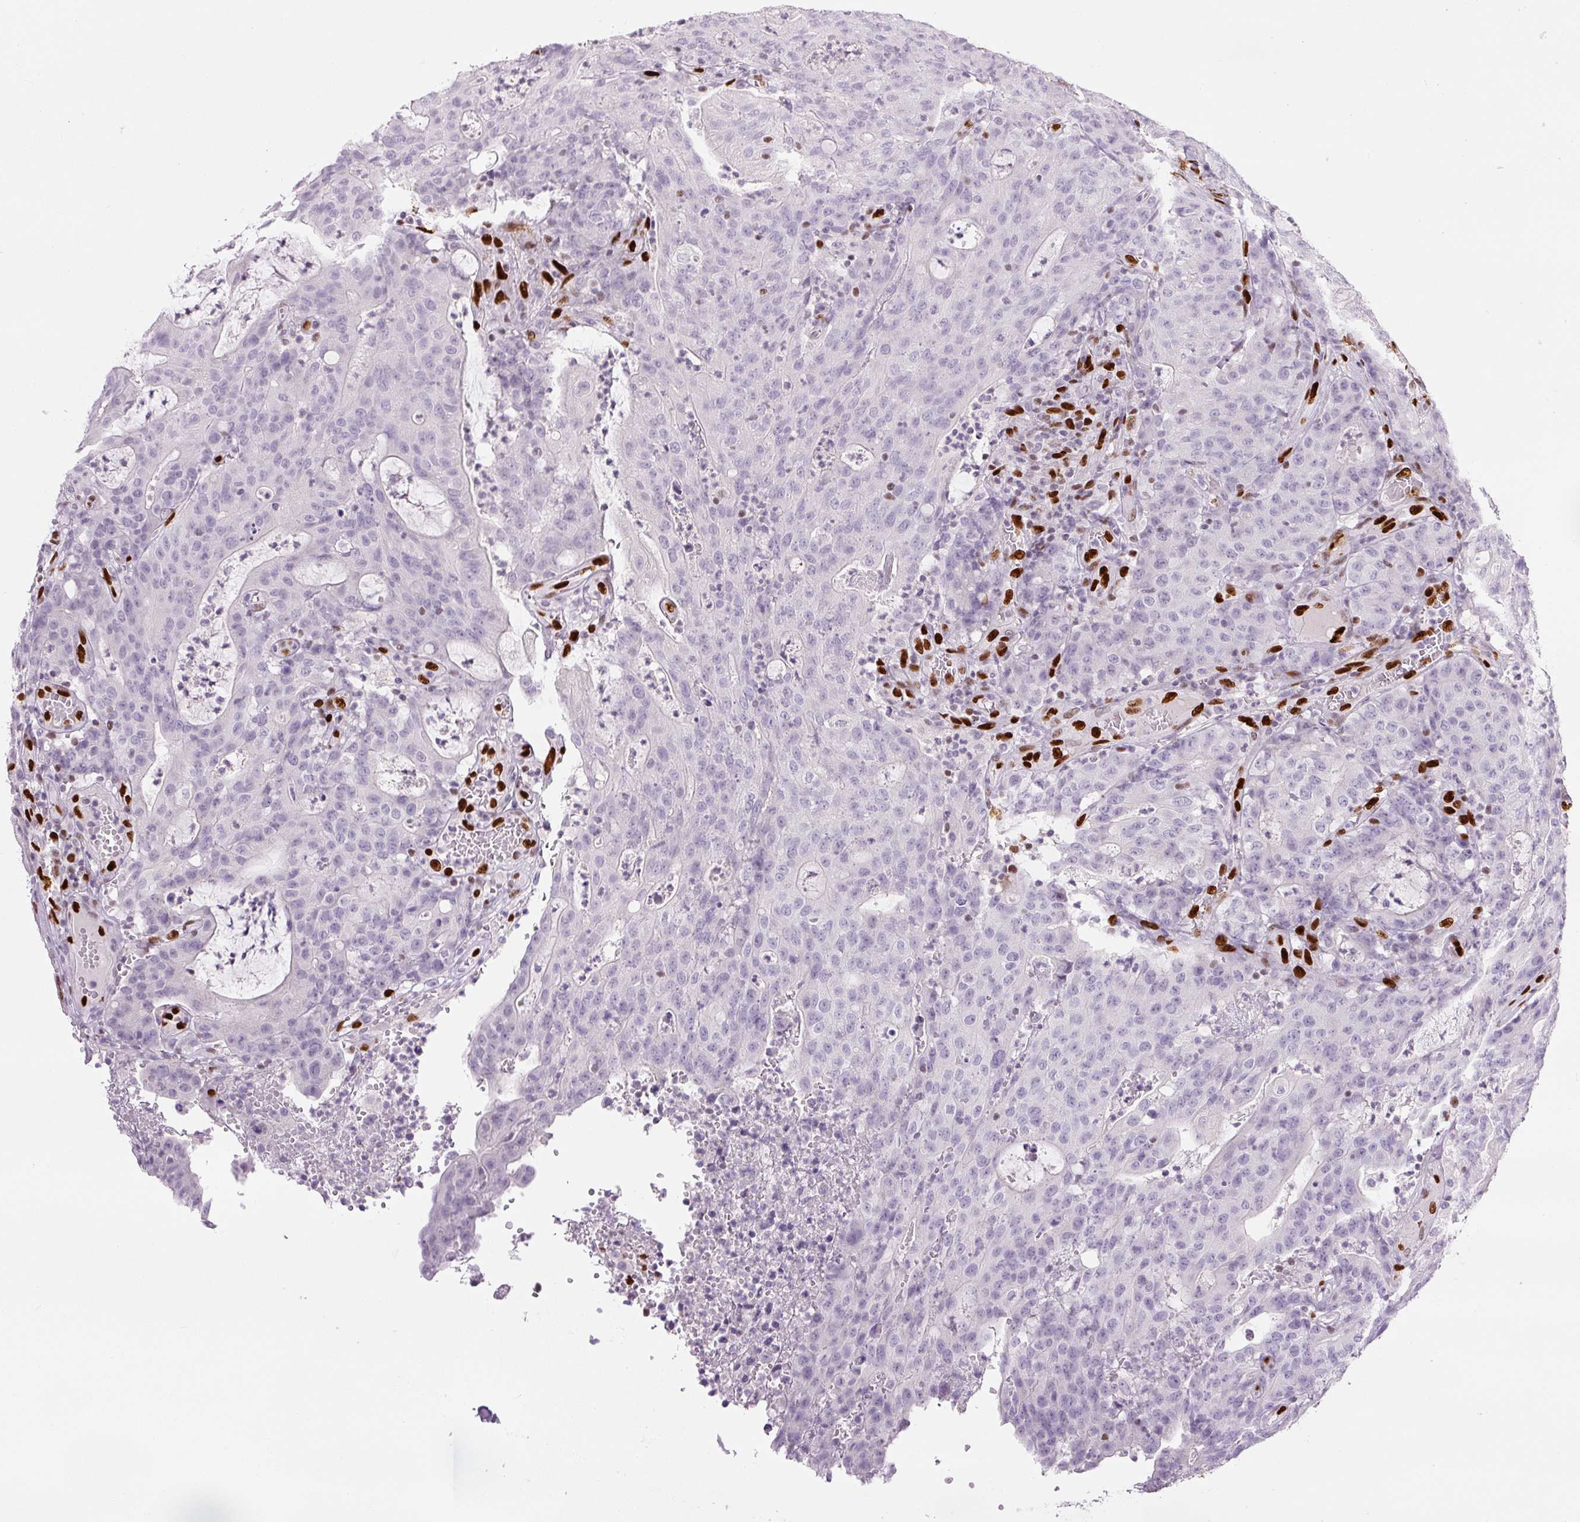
{"staining": {"intensity": "negative", "quantity": "none", "location": "none"}, "tissue": "colorectal cancer", "cell_type": "Tumor cells", "image_type": "cancer", "snomed": [{"axis": "morphology", "description": "Adenocarcinoma, NOS"}, {"axis": "topography", "description": "Colon"}], "caption": "Immunohistochemistry (IHC) photomicrograph of neoplastic tissue: adenocarcinoma (colorectal) stained with DAB (3,3'-diaminobenzidine) shows no significant protein positivity in tumor cells.", "gene": "ZEB1", "patient": {"sex": "male", "age": 83}}